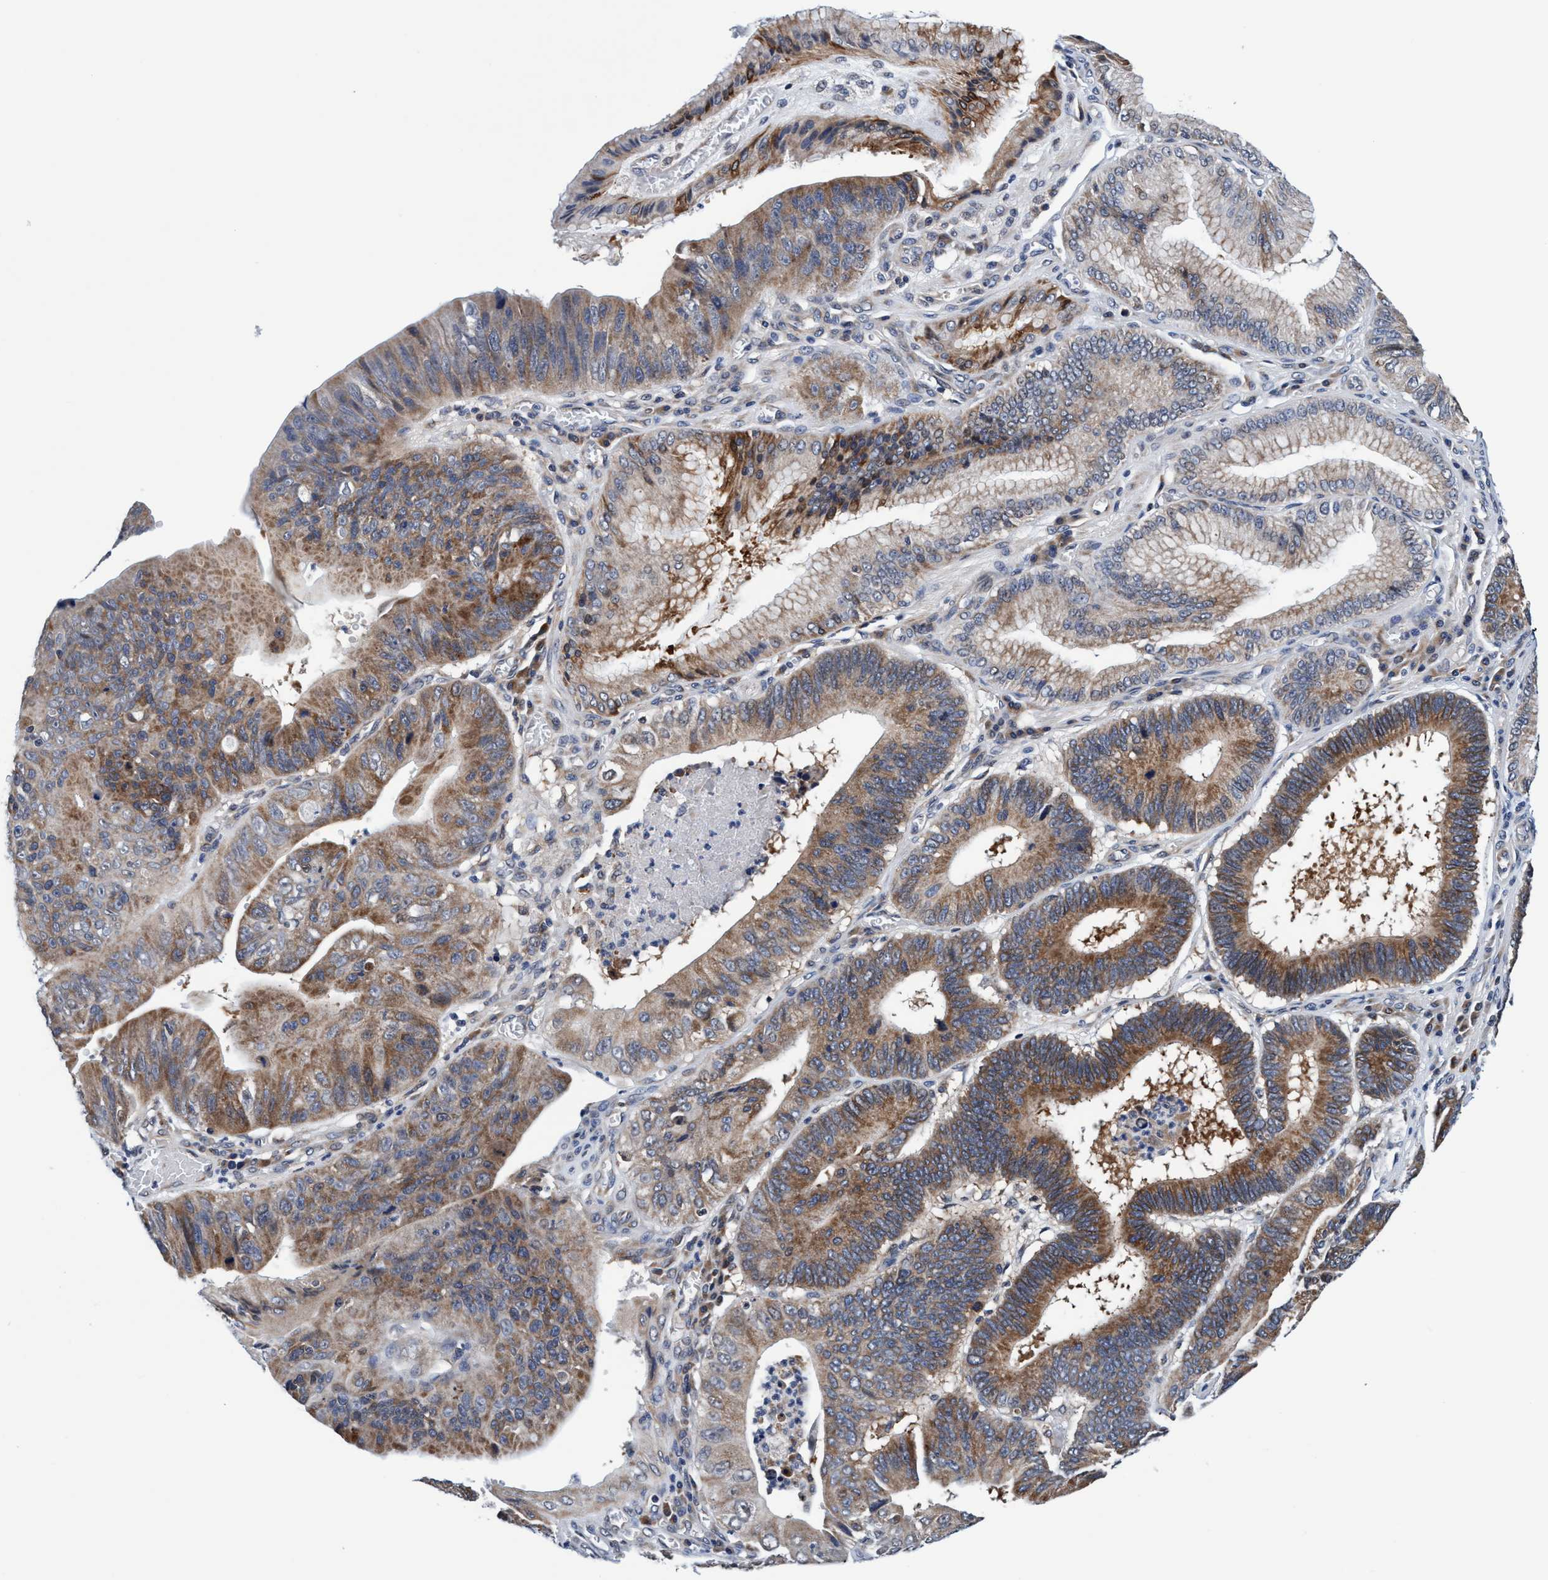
{"staining": {"intensity": "moderate", "quantity": ">75%", "location": "cytoplasmic/membranous"}, "tissue": "stomach cancer", "cell_type": "Tumor cells", "image_type": "cancer", "snomed": [{"axis": "morphology", "description": "Adenocarcinoma, NOS"}, {"axis": "topography", "description": "Stomach"}], "caption": "There is medium levels of moderate cytoplasmic/membranous expression in tumor cells of adenocarcinoma (stomach), as demonstrated by immunohistochemical staining (brown color).", "gene": "AGAP2", "patient": {"sex": "male", "age": 59}}